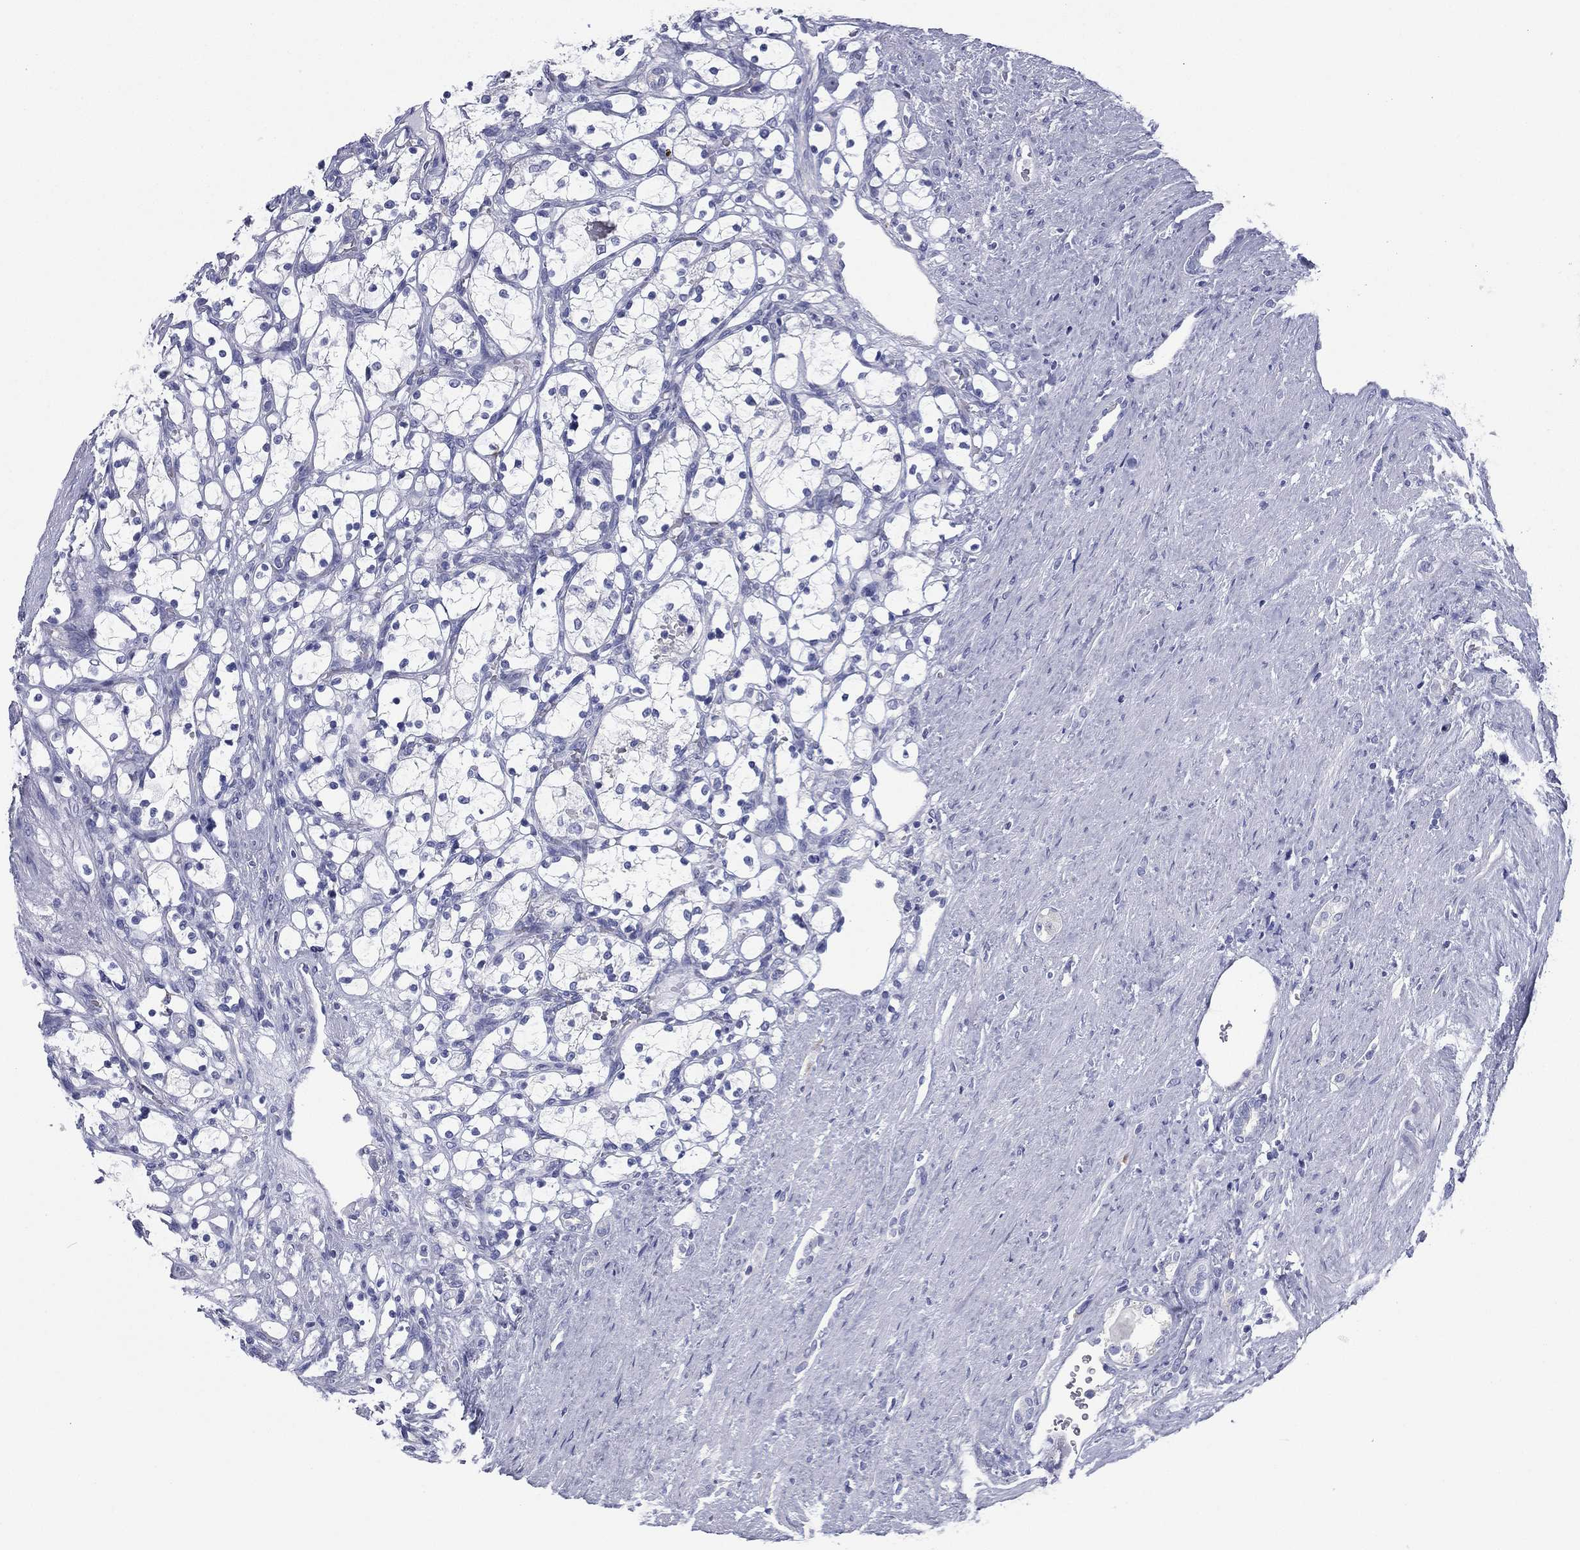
{"staining": {"intensity": "negative", "quantity": "none", "location": "none"}, "tissue": "renal cancer", "cell_type": "Tumor cells", "image_type": "cancer", "snomed": [{"axis": "morphology", "description": "Adenocarcinoma, NOS"}, {"axis": "topography", "description": "Kidney"}], "caption": "High magnification brightfield microscopy of renal cancer (adenocarcinoma) stained with DAB (3,3'-diaminobenzidine) (brown) and counterstained with hematoxylin (blue): tumor cells show no significant positivity.", "gene": "FCER2", "patient": {"sex": "female", "age": 69}}